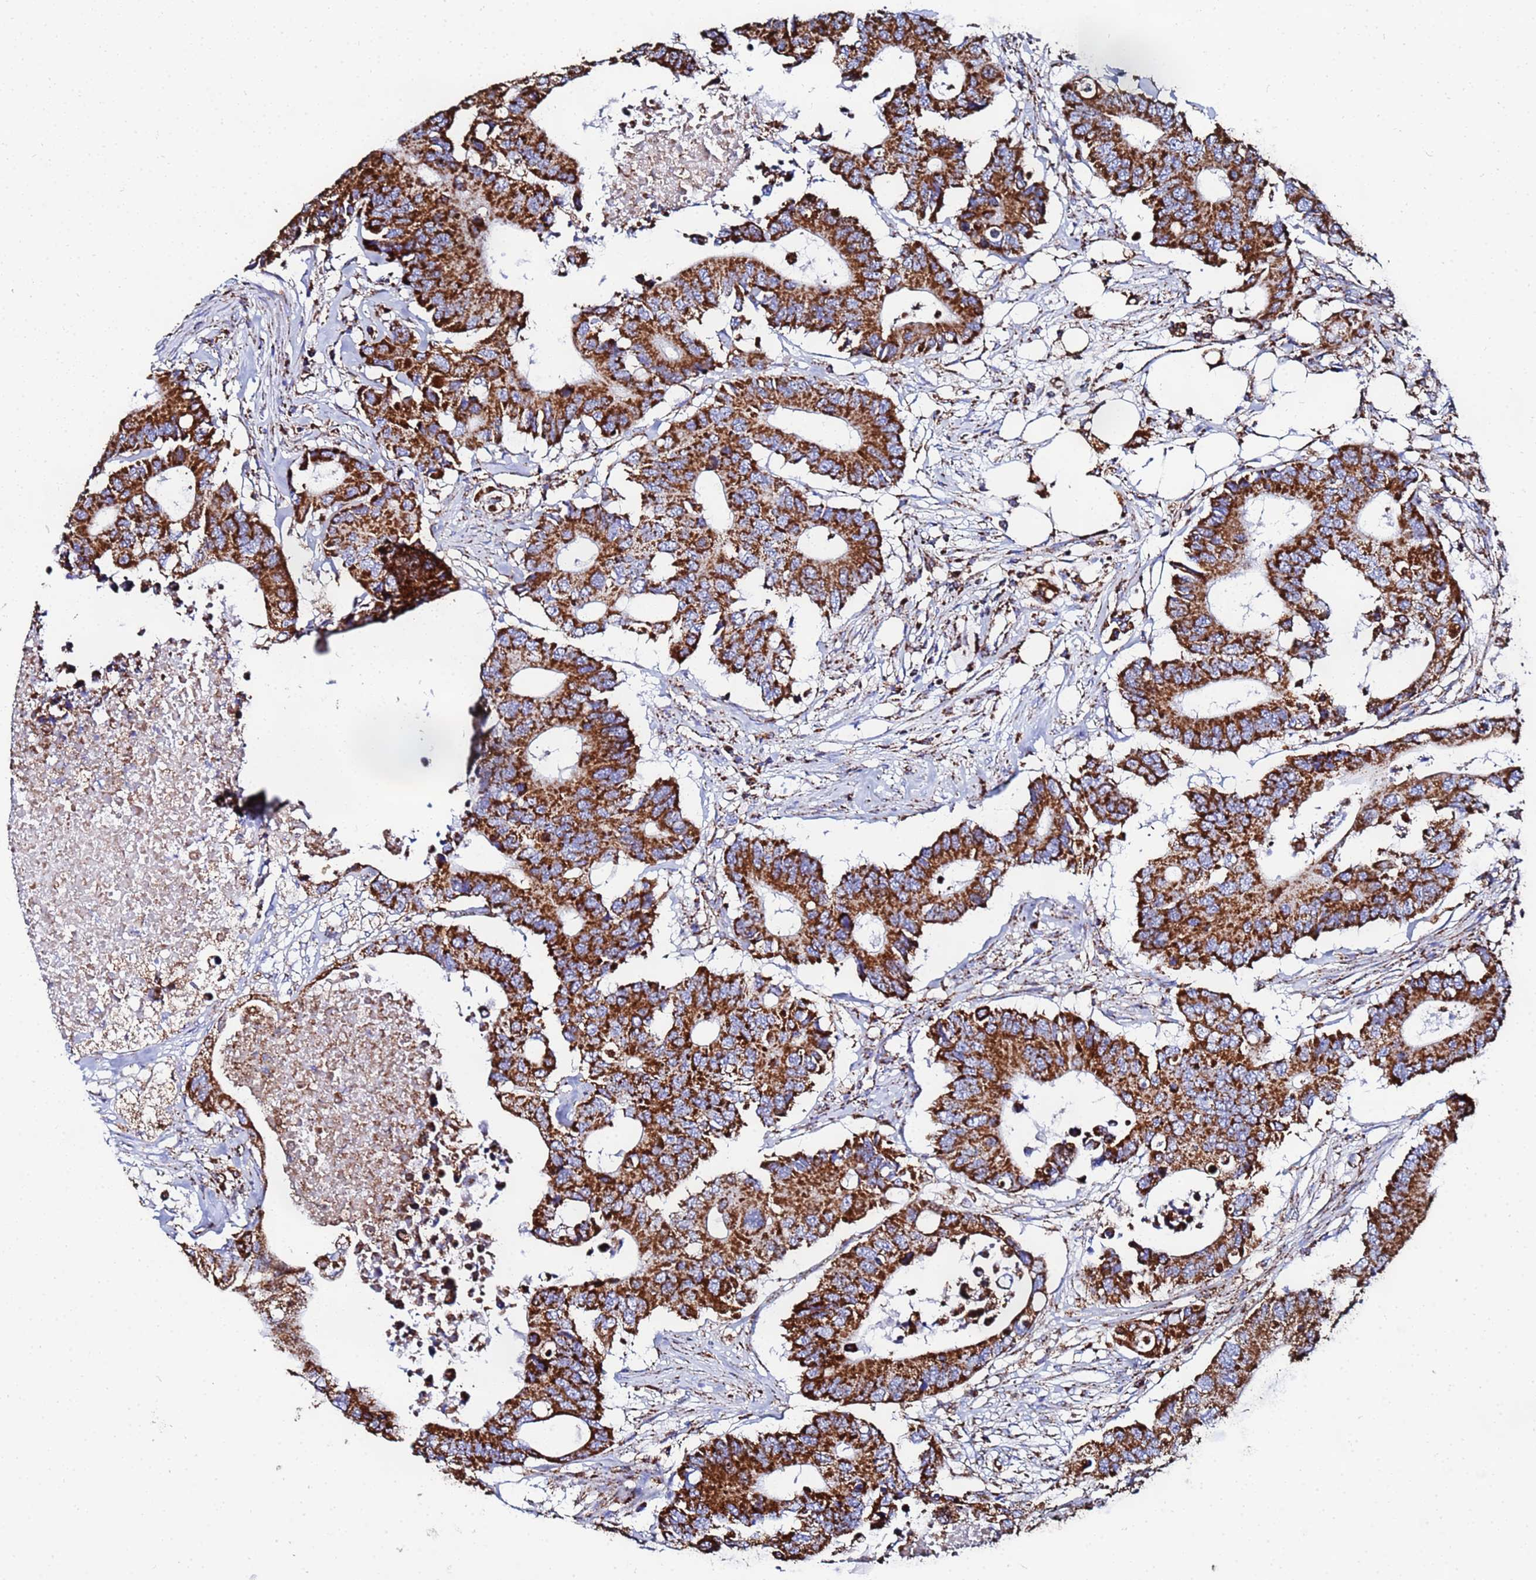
{"staining": {"intensity": "strong", "quantity": ">75%", "location": "cytoplasmic/membranous"}, "tissue": "colorectal cancer", "cell_type": "Tumor cells", "image_type": "cancer", "snomed": [{"axis": "morphology", "description": "Adenocarcinoma, NOS"}, {"axis": "topography", "description": "Colon"}], "caption": "IHC histopathology image of colorectal cancer (adenocarcinoma) stained for a protein (brown), which displays high levels of strong cytoplasmic/membranous positivity in about >75% of tumor cells.", "gene": "GLUD1", "patient": {"sex": "male", "age": 71}}